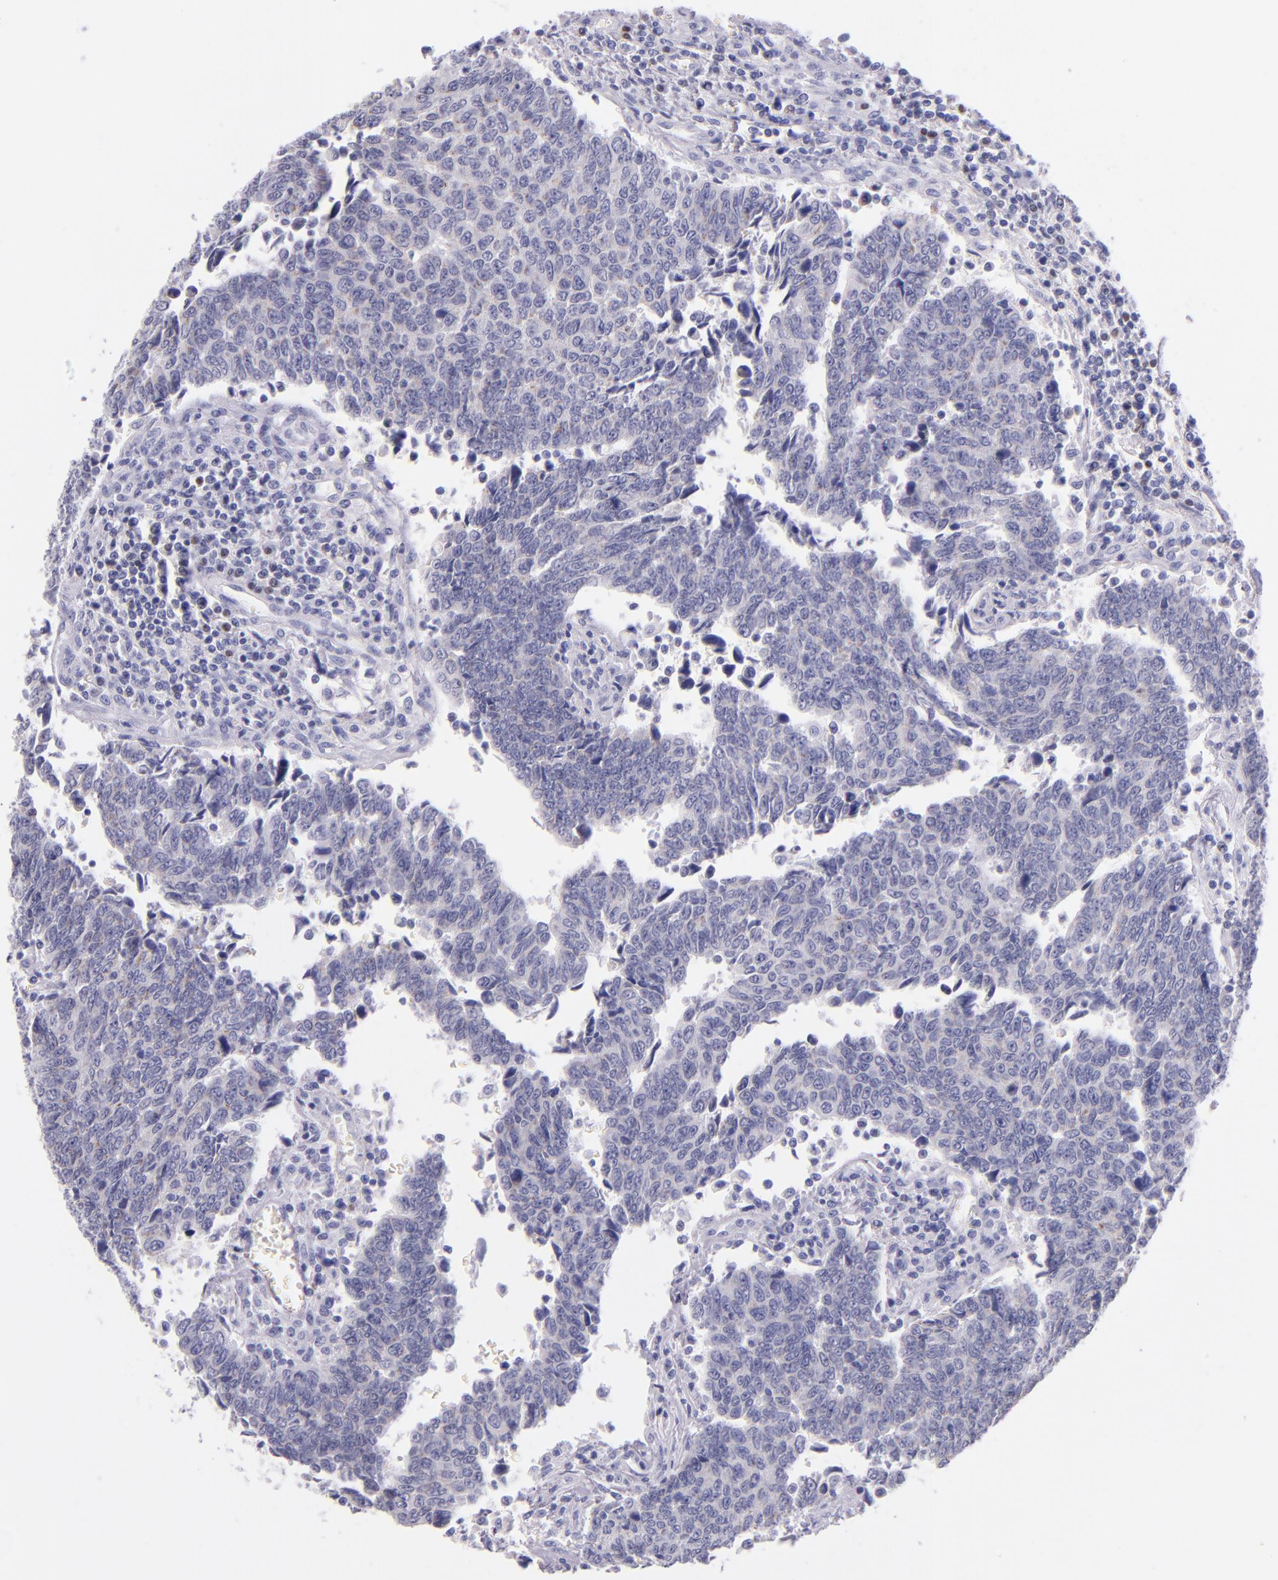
{"staining": {"intensity": "negative", "quantity": "none", "location": "none"}, "tissue": "urothelial cancer", "cell_type": "Tumor cells", "image_type": "cancer", "snomed": [{"axis": "morphology", "description": "Urothelial carcinoma, High grade"}, {"axis": "topography", "description": "Urinary bladder"}], "caption": "This is an immunohistochemistry micrograph of urothelial cancer. There is no positivity in tumor cells.", "gene": "IRF4", "patient": {"sex": "male", "age": 86}}